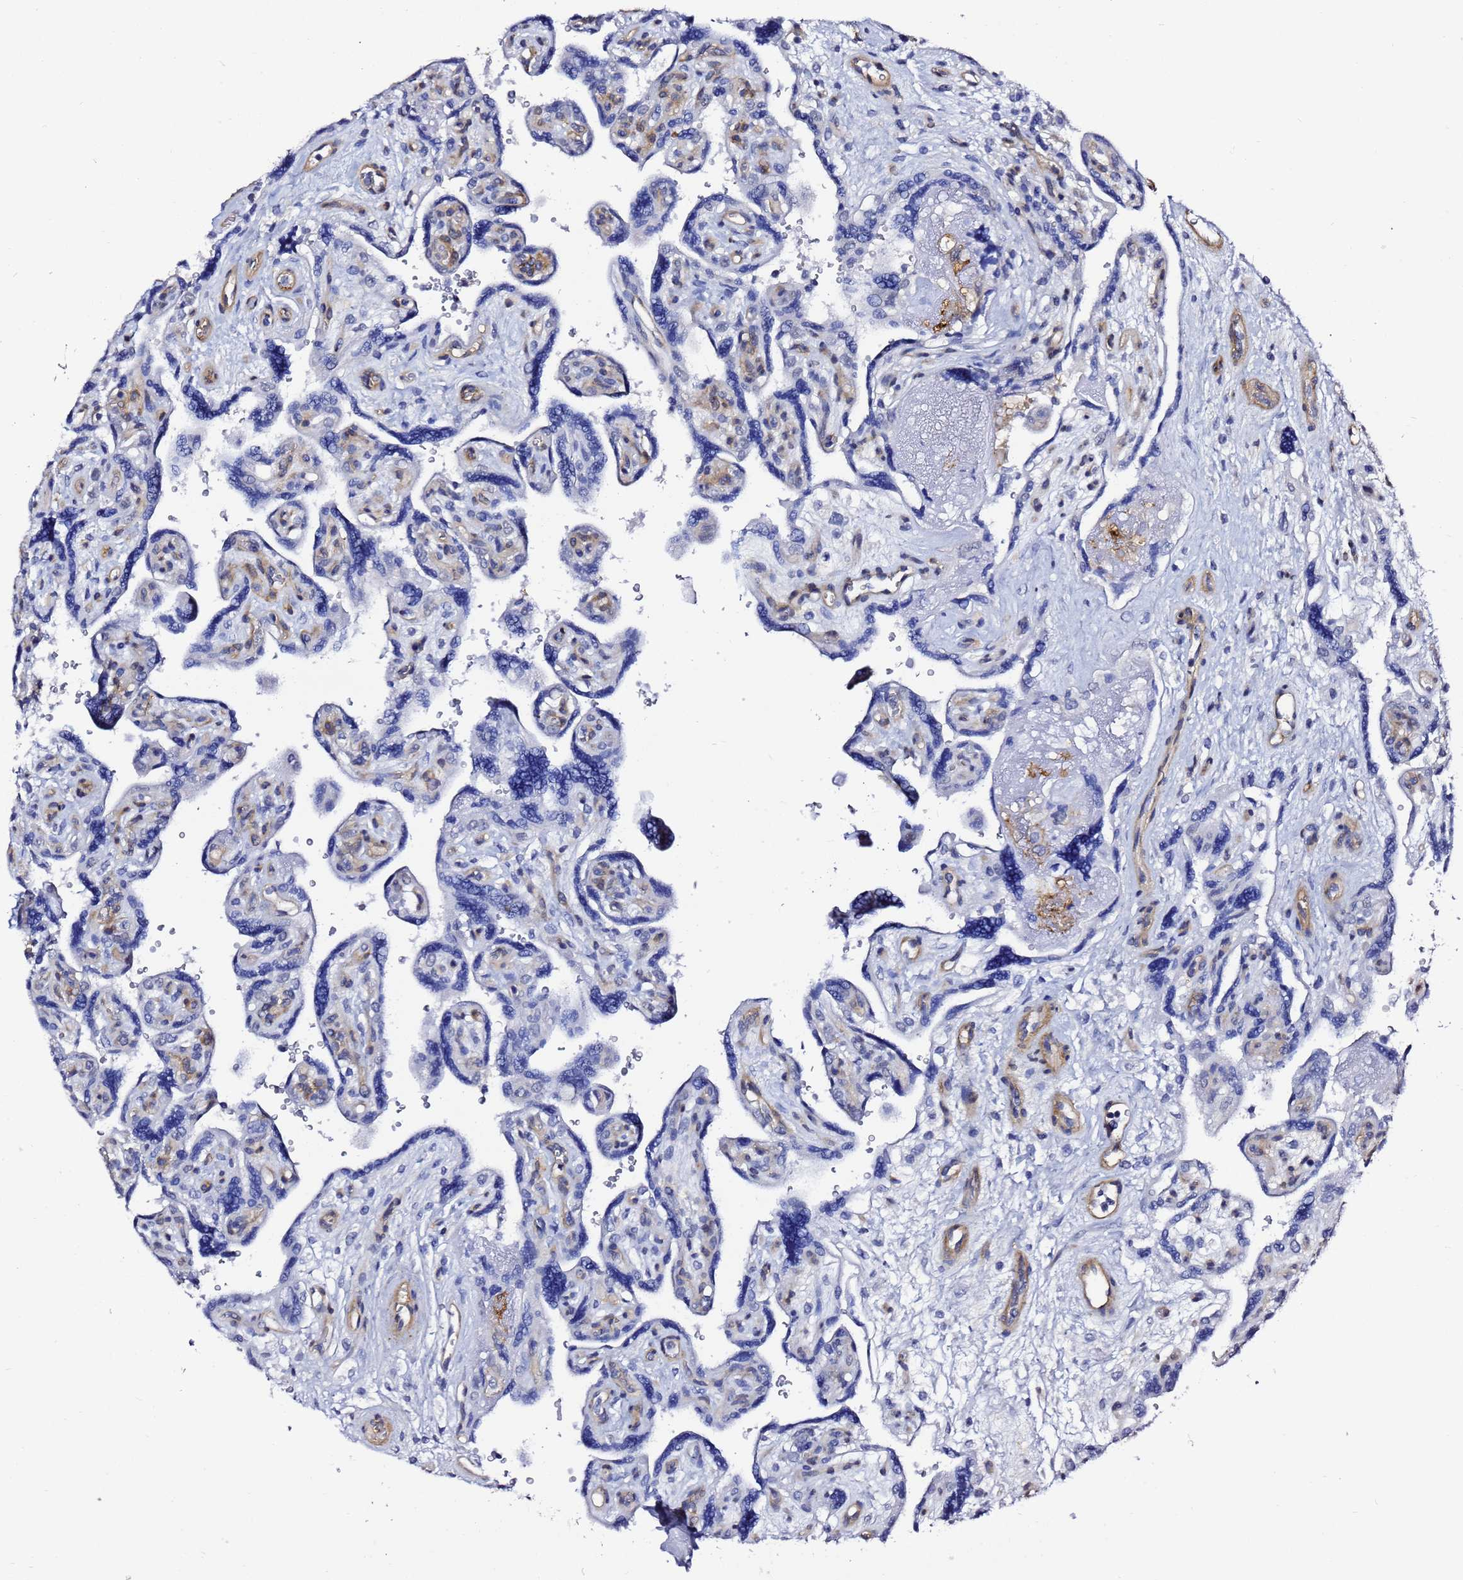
{"staining": {"intensity": "strong", "quantity": "<25%", "location": "cytoplasmic/membranous"}, "tissue": "placenta", "cell_type": "Decidual cells", "image_type": "normal", "snomed": [{"axis": "morphology", "description": "Normal tissue, NOS"}, {"axis": "topography", "description": "Placenta"}], "caption": "The photomicrograph displays immunohistochemical staining of normal placenta. There is strong cytoplasmic/membranous staining is identified in about <25% of decidual cells.", "gene": "DEFB104A", "patient": {"sex": "female", "age": 39}}